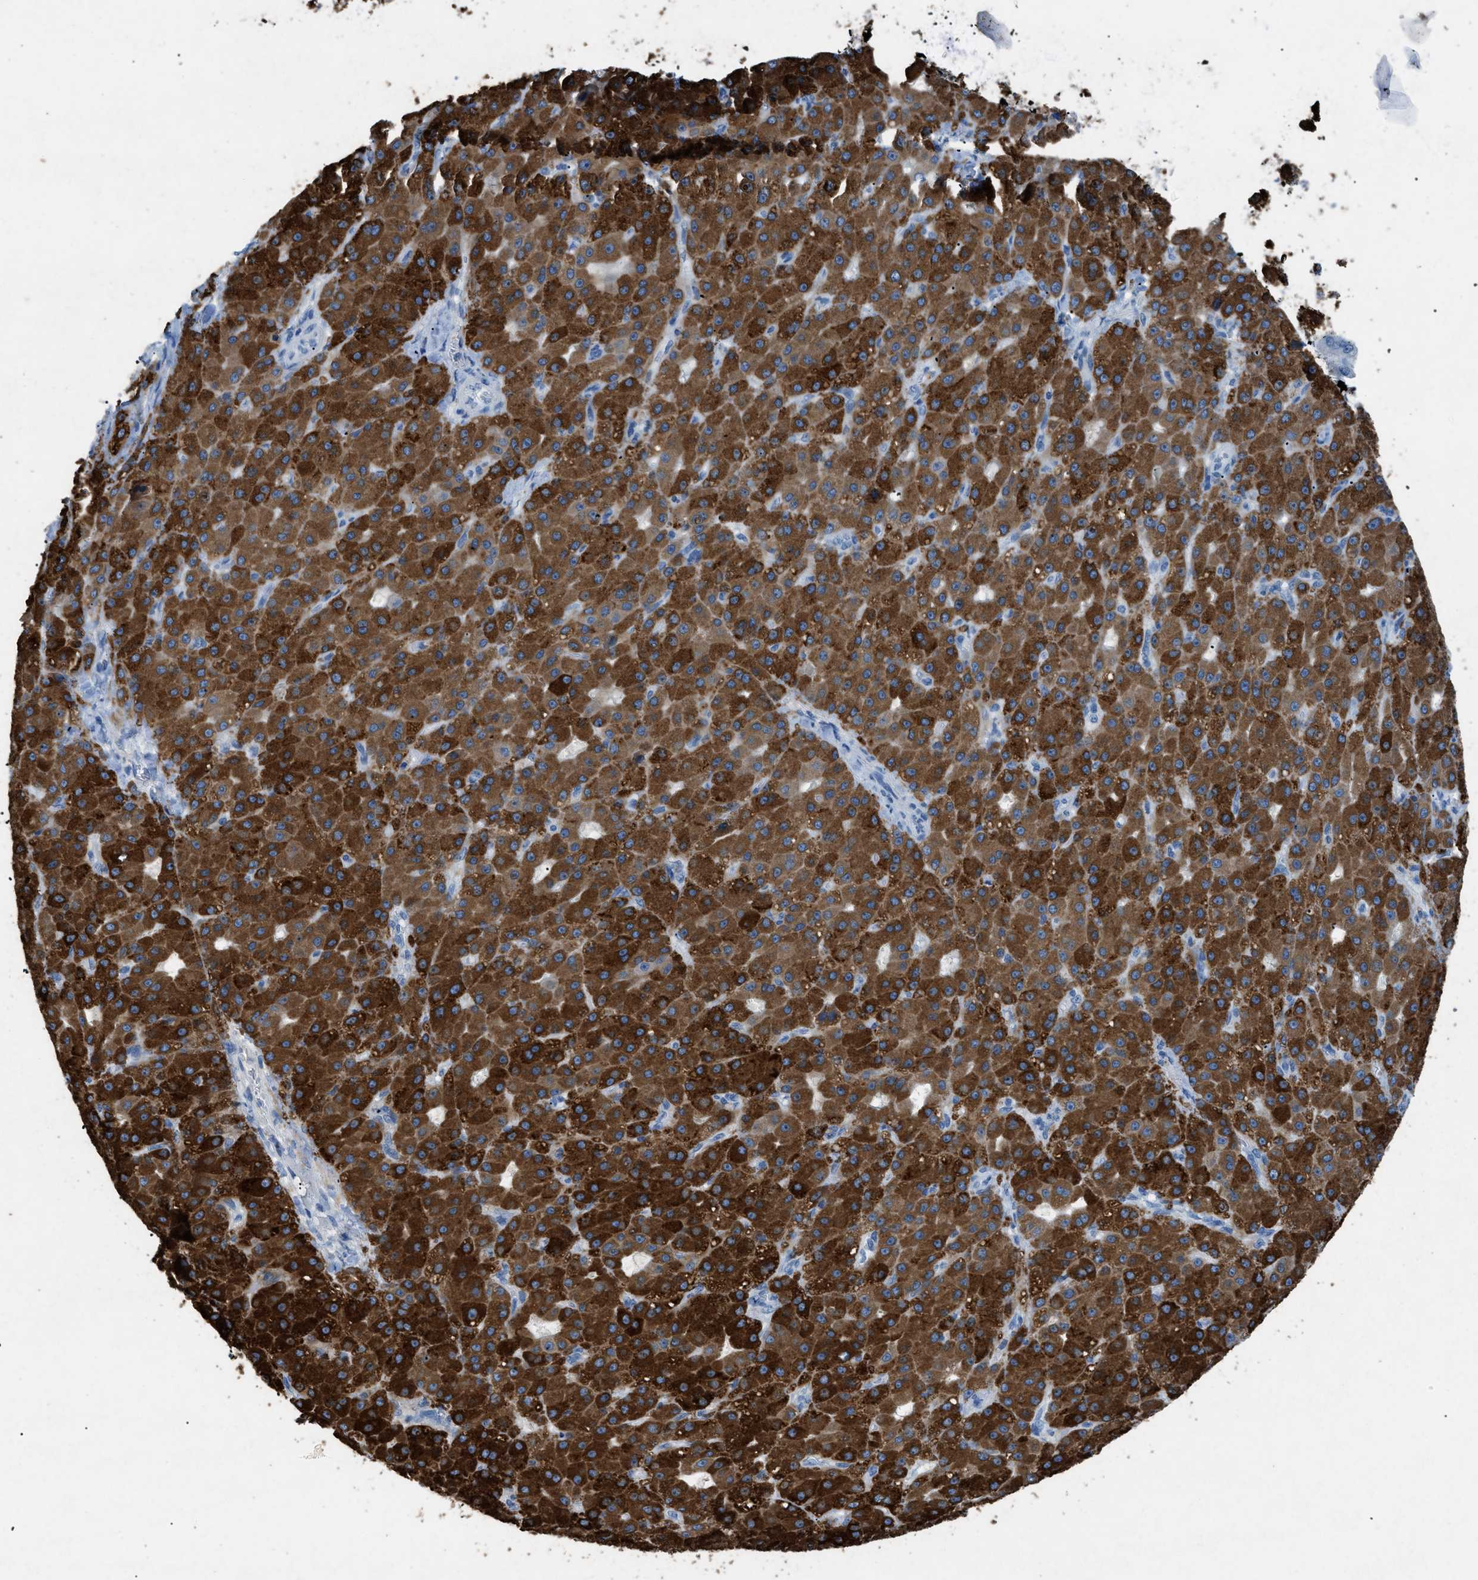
{"staining": {"intensity": "strong", "quantity": ">75%", "location": "cytoplasmic/membranous"}, "tissue": "liver cancer", "cell_type": "Tumor cells", "image_type": "cancer", "snomed": [{"axis": "morphology", "description": "Carcinoma, Hepatocellular, NOS"}, {"axis": "topography", "description": "Liver"}], "caption": "The histopathology image shows staining of liver cancer (hepatocellular carcinoma), revealing strong cytoplasmic/membranous protein expression (brown color) within tumor cells.", "gene": "TASOR", "patient": {"sex": "male", "age": 67}}